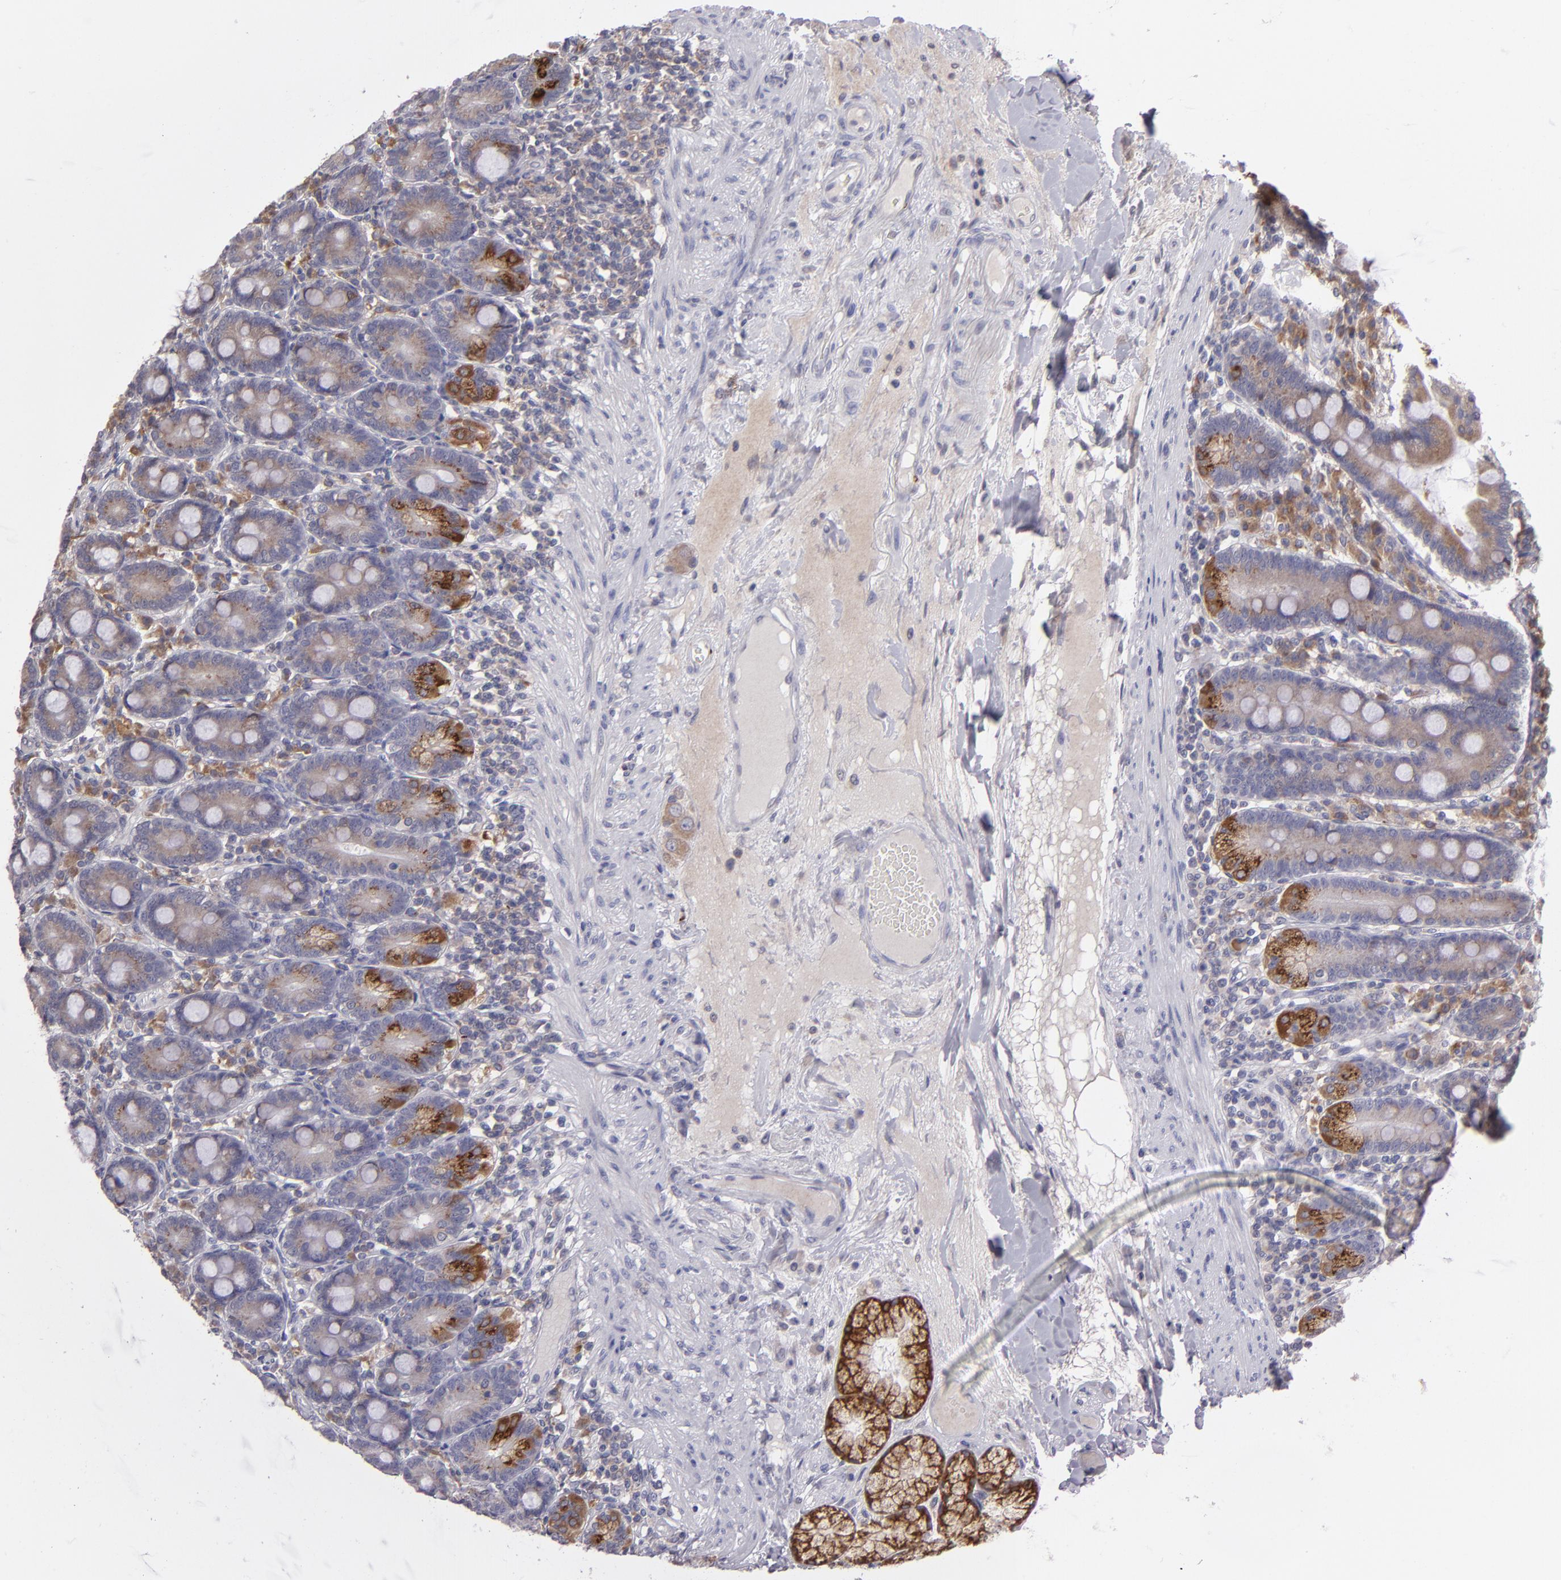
{"staining": {"intensity": "strong", "quantity": "<25%", "location": "cytoplasmic/membranous"}, "tissue": "duodenum", "cell_type": "Glandular cells", "image_type": "normal", "snomed": [{"axis": "morphology", "description": "Normal tissue, NOS"}, {"axis": "topography", "description": "Duodenum"}], "caption": "Strong cytoplasmic/membranous positivity is identified in about <25% of glandular cells in normal duodenum.", "gene": "IL12A", "patient": {"sex": "female", "age": 64}}